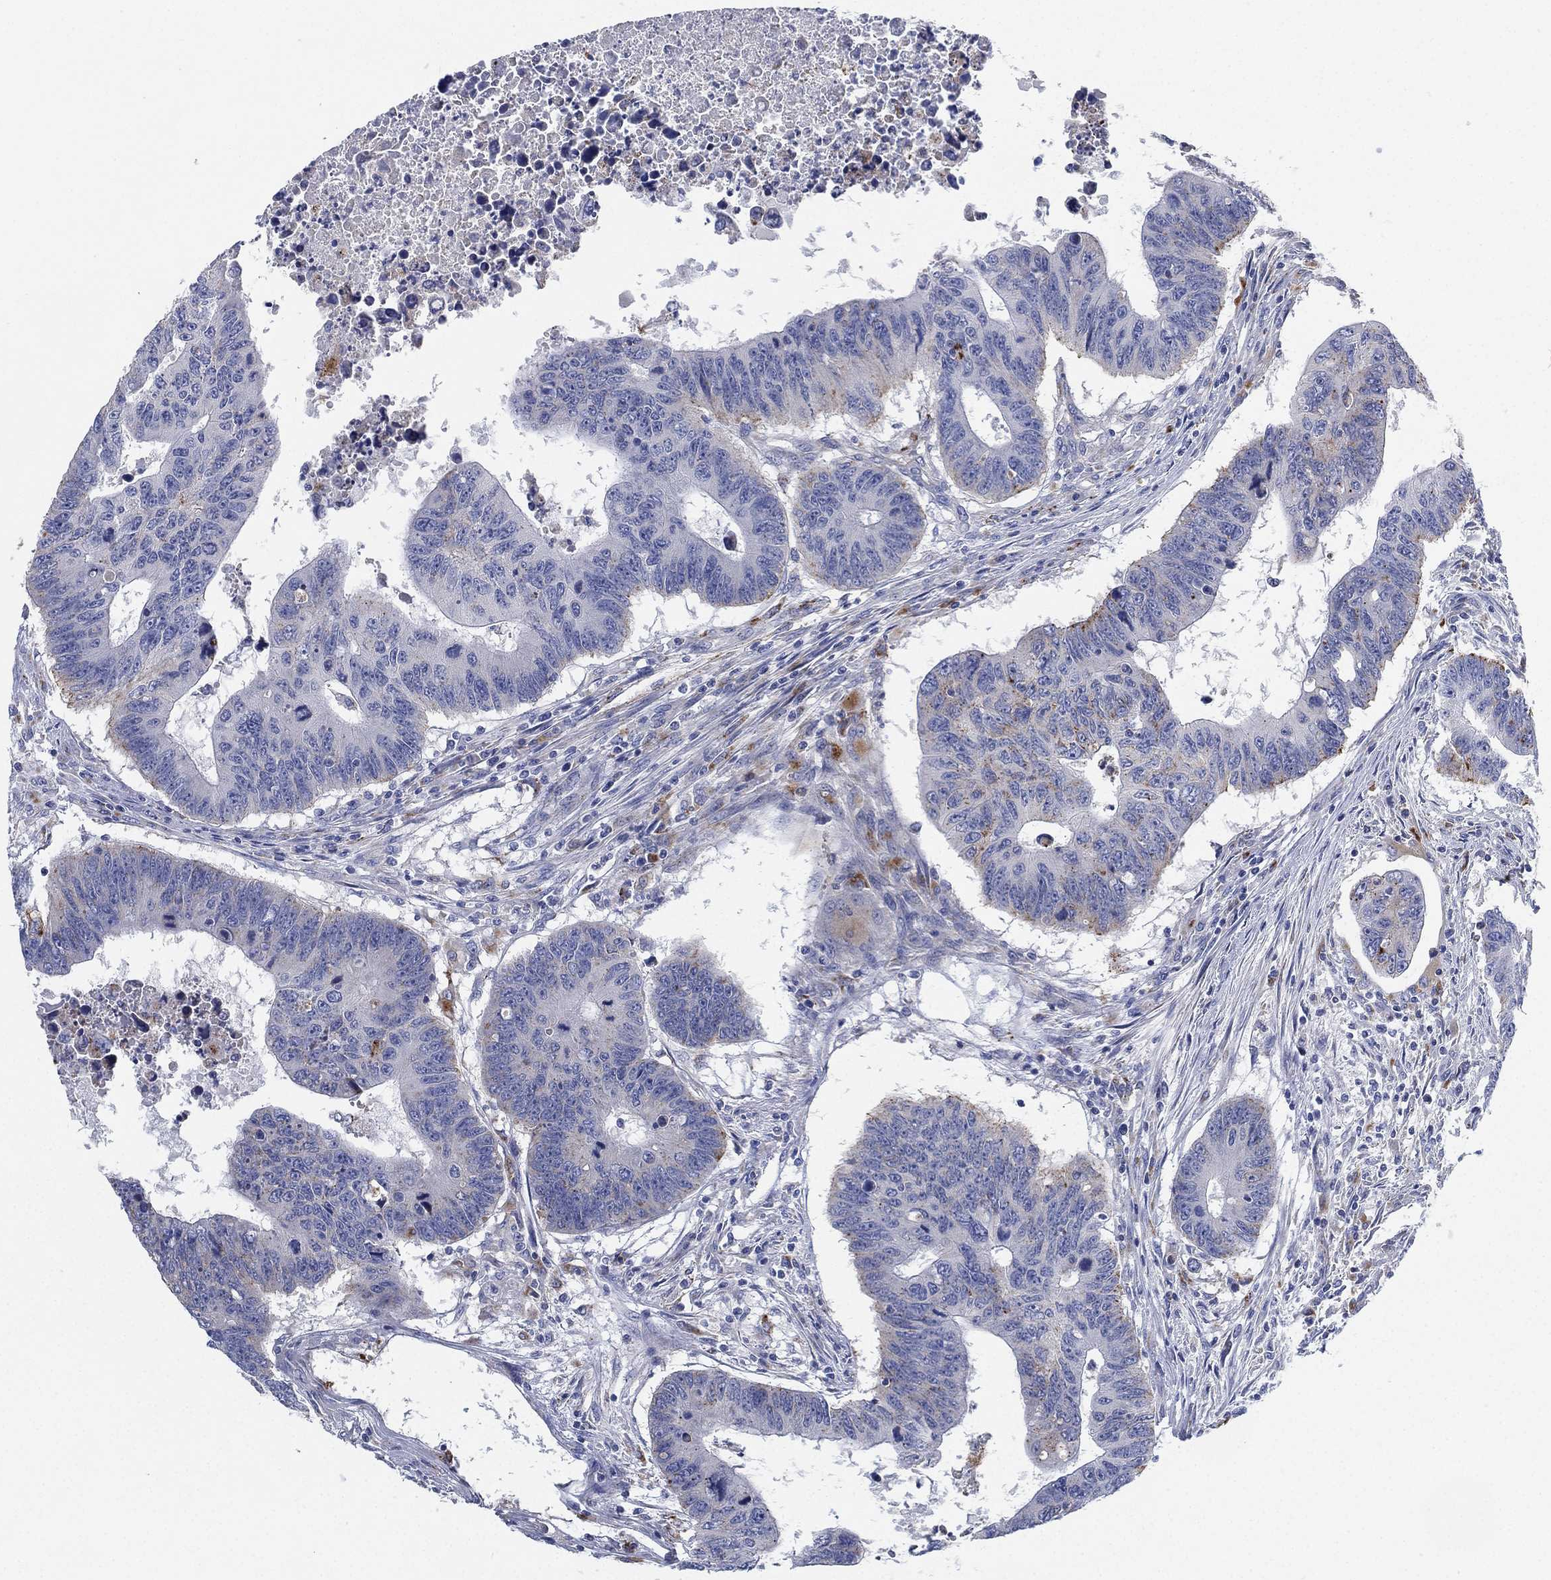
{"staining": {"intensity": "negative", "quantity": "none", "location": "none"}, "tissue": "colorectal cancer", "cell_type": "Tumor cells", "image_type": "cancer", "snomed": [{"axis": "morphology", "description": "Adenocarcinoma, NOS"}, {"axis": "topography", "description": "Rectum"}], "caption": "Immunohistochemistry of colorectal cancer demonstrates no staining in tumor cells. (DAB immunohistochemistry (IHC) visualized using brightfield microscopy, high magnification).", "gene": "GALNS", "patient": {"sex": "female", "age": 85}}